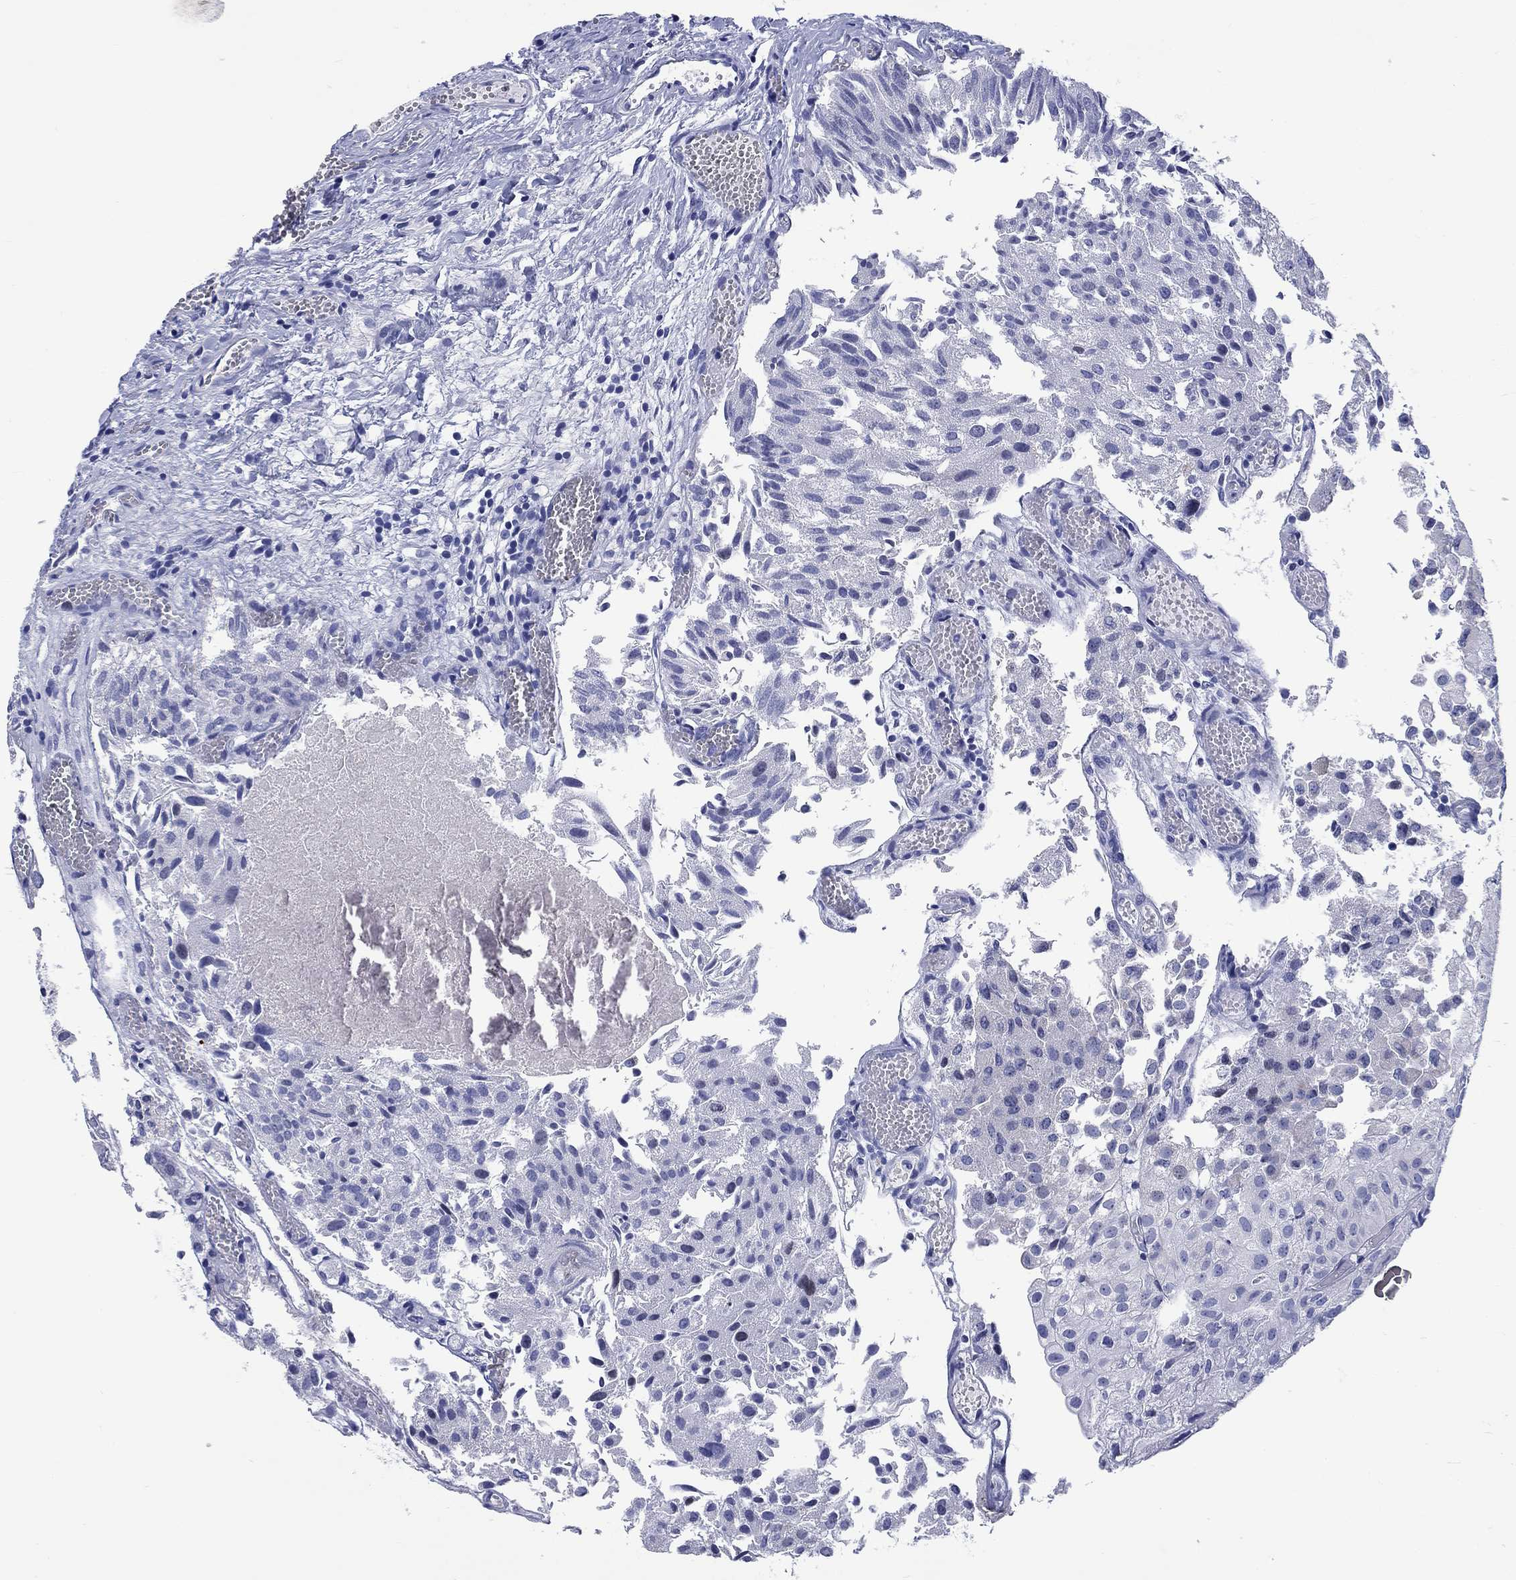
{"staining": {"intensity": "negative", "quantity": "none", "location": "none"}, "tissue": "urothelial cancer", "cell_type": "Tumor cells", "image_type": "cancer", "snomed": [{"axis": "morphology", "description": "Urothelial carcinoma, Low grade"}, {"axis": "topography", "description": "Urinary bladder"}], "caption": "IHC of urothelial carcinoma (low-grade) shows no expression in tumor cells. (DAB (3,3'-diaminobenzidine) IHC visualized using brightfield microscopy, high magnification).", "gene": "CDCA2", "patient": {"sex": "female", "age": 78}}